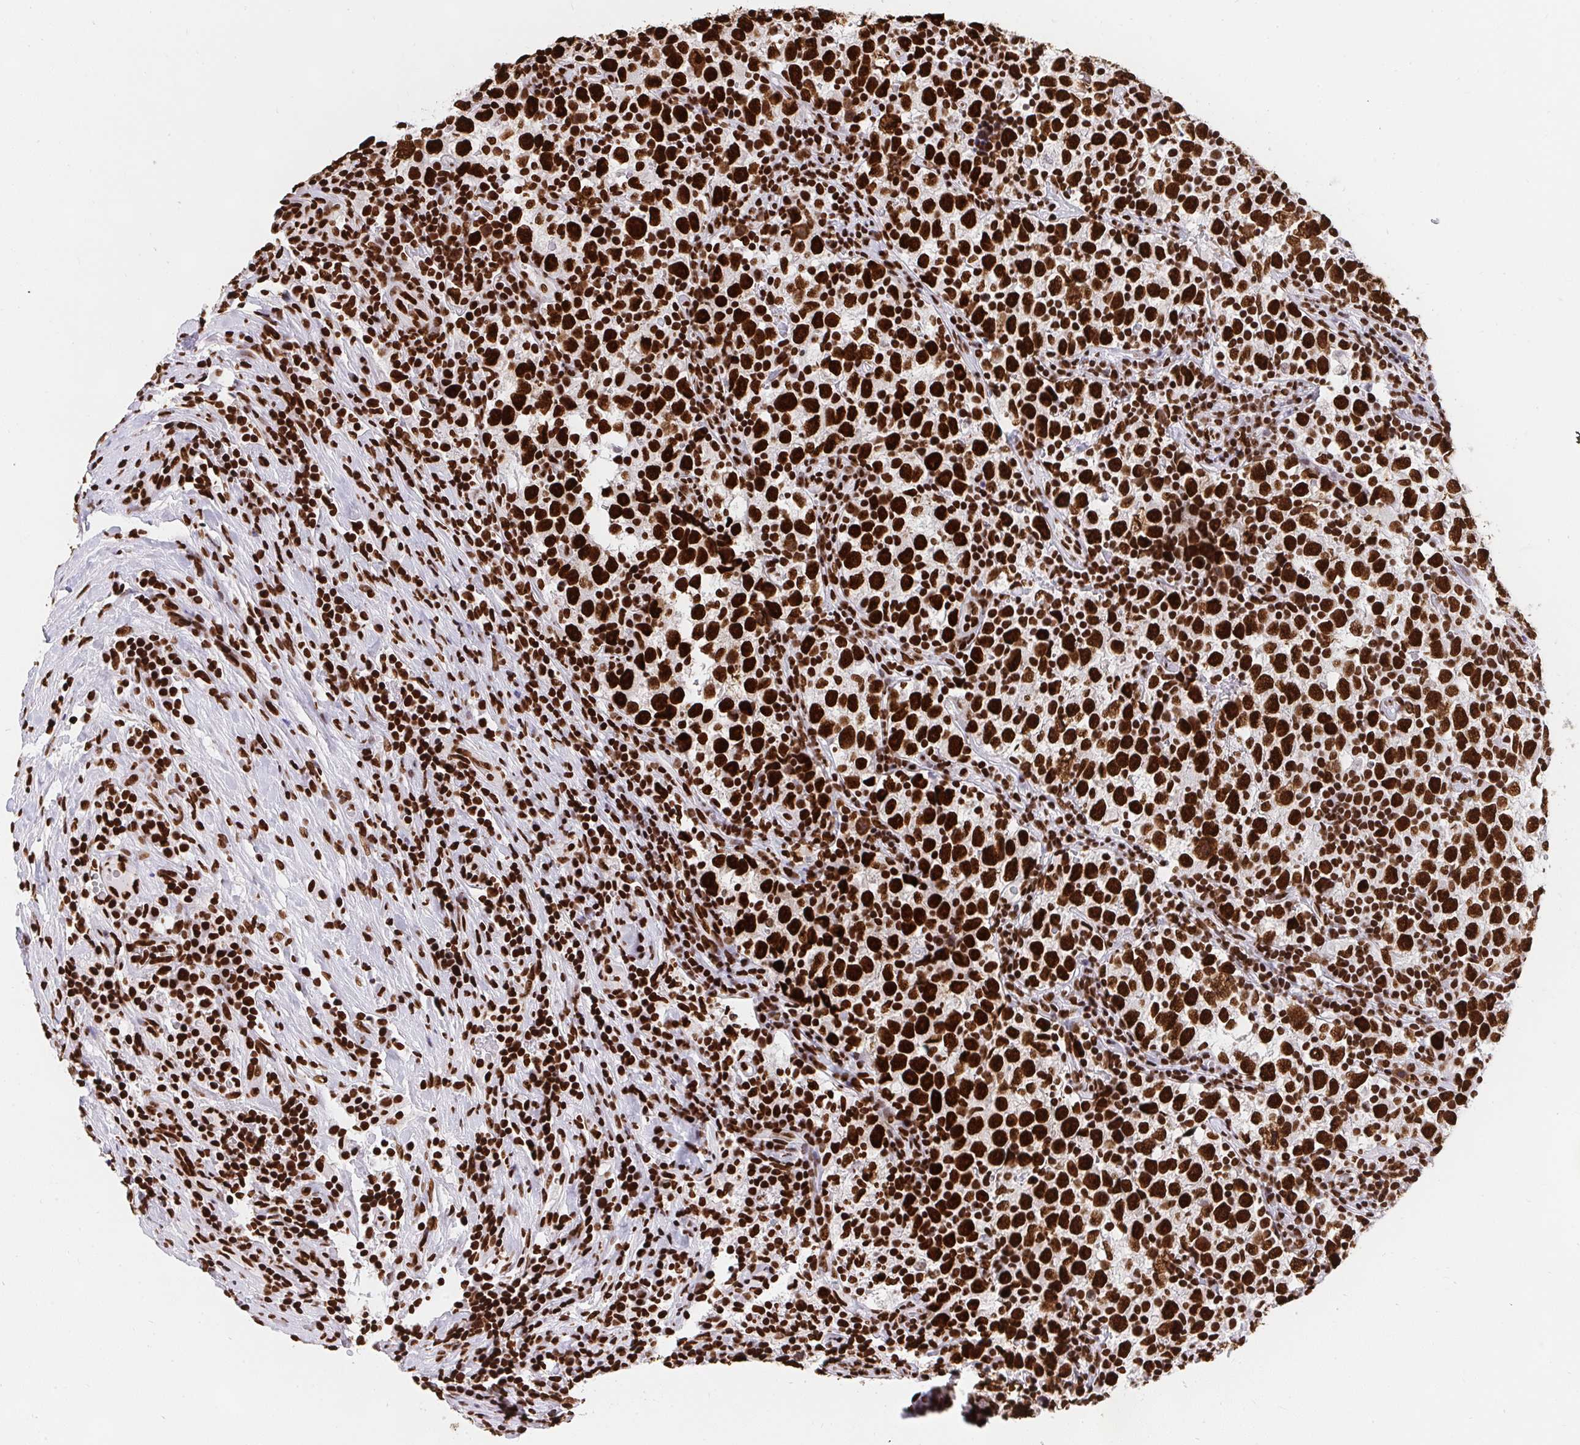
{"staining": {"intensity": "strong", "quantity": ">75%", "location": "nuclear"}, "tissue": "testis cancer", "cell_type": "Tumor cells", "image_type": "cancer", "snomed": [{"axis": "morphology", "description": "Normal tissue, NOS"}, {"axis": "morphology", "description": "Seminoma, NOS"}, {"axis": "topography", "description": "Testis"}], "caption": "Immunohistochemistry (IHC) of human testis seminoma demonstrates high levels of strong nuclear staining in about >75% of tumor cells.", "gene": "HNRNPL", "patient": {"sex": "male", "age": 43}}